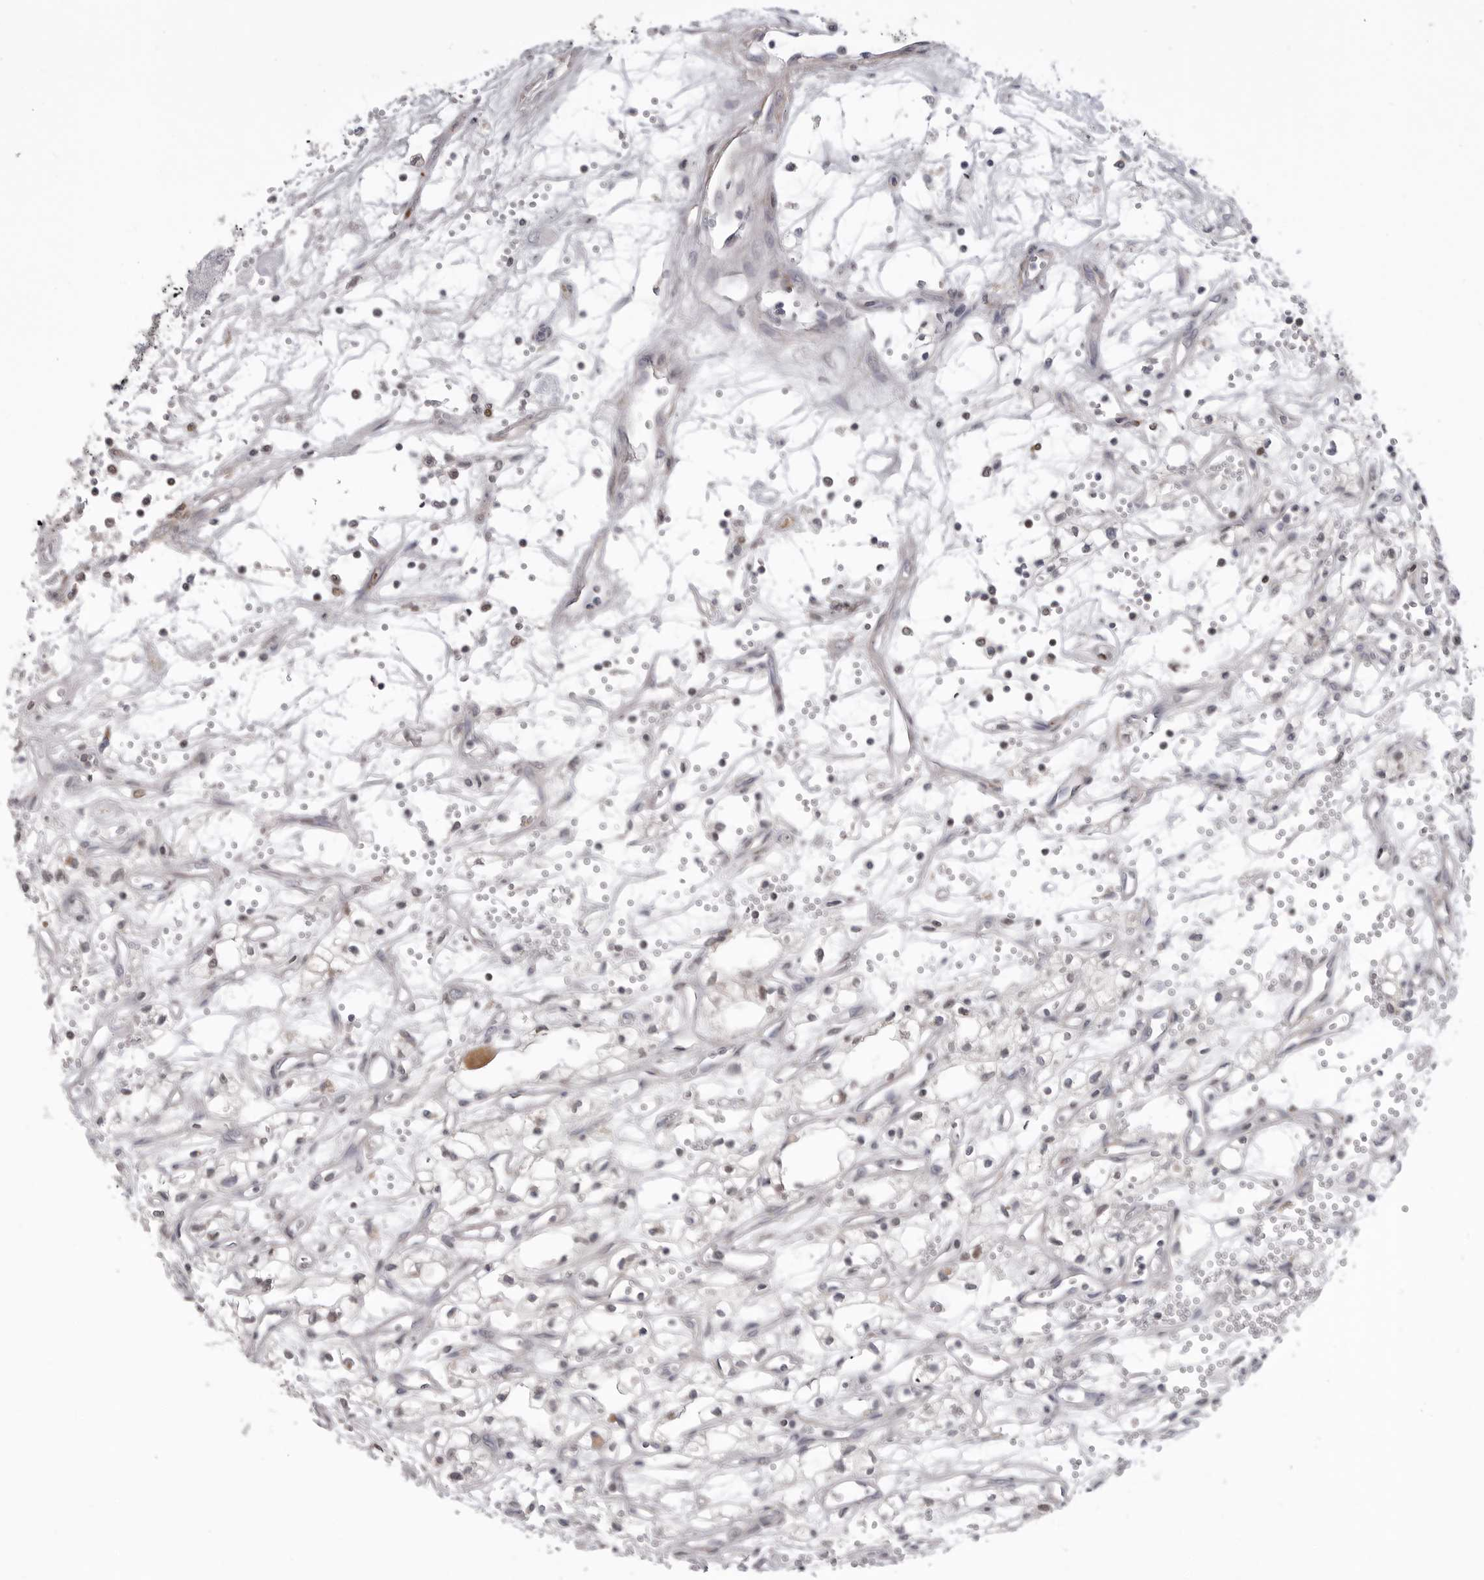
{"staining": {"intensity": "negative", "quantity": "none", "location": "none"}, "tissue": "renal cancer", "cell_type": "Tumor cells", "image_type": "cancer", "snomed": [{"axis": "morphology", "description": "Adenocarcinoma, NOS"}, {"axis": "topography", "description": "Kidney"}], "caption": "This is an immunohistochemistry (IHC) micrograph of human renal cancer (adenocarcinoma). There is no staining in tumor cells.", "gene": "SERPING1", "patient": {"sex": "male", "age": 59}}